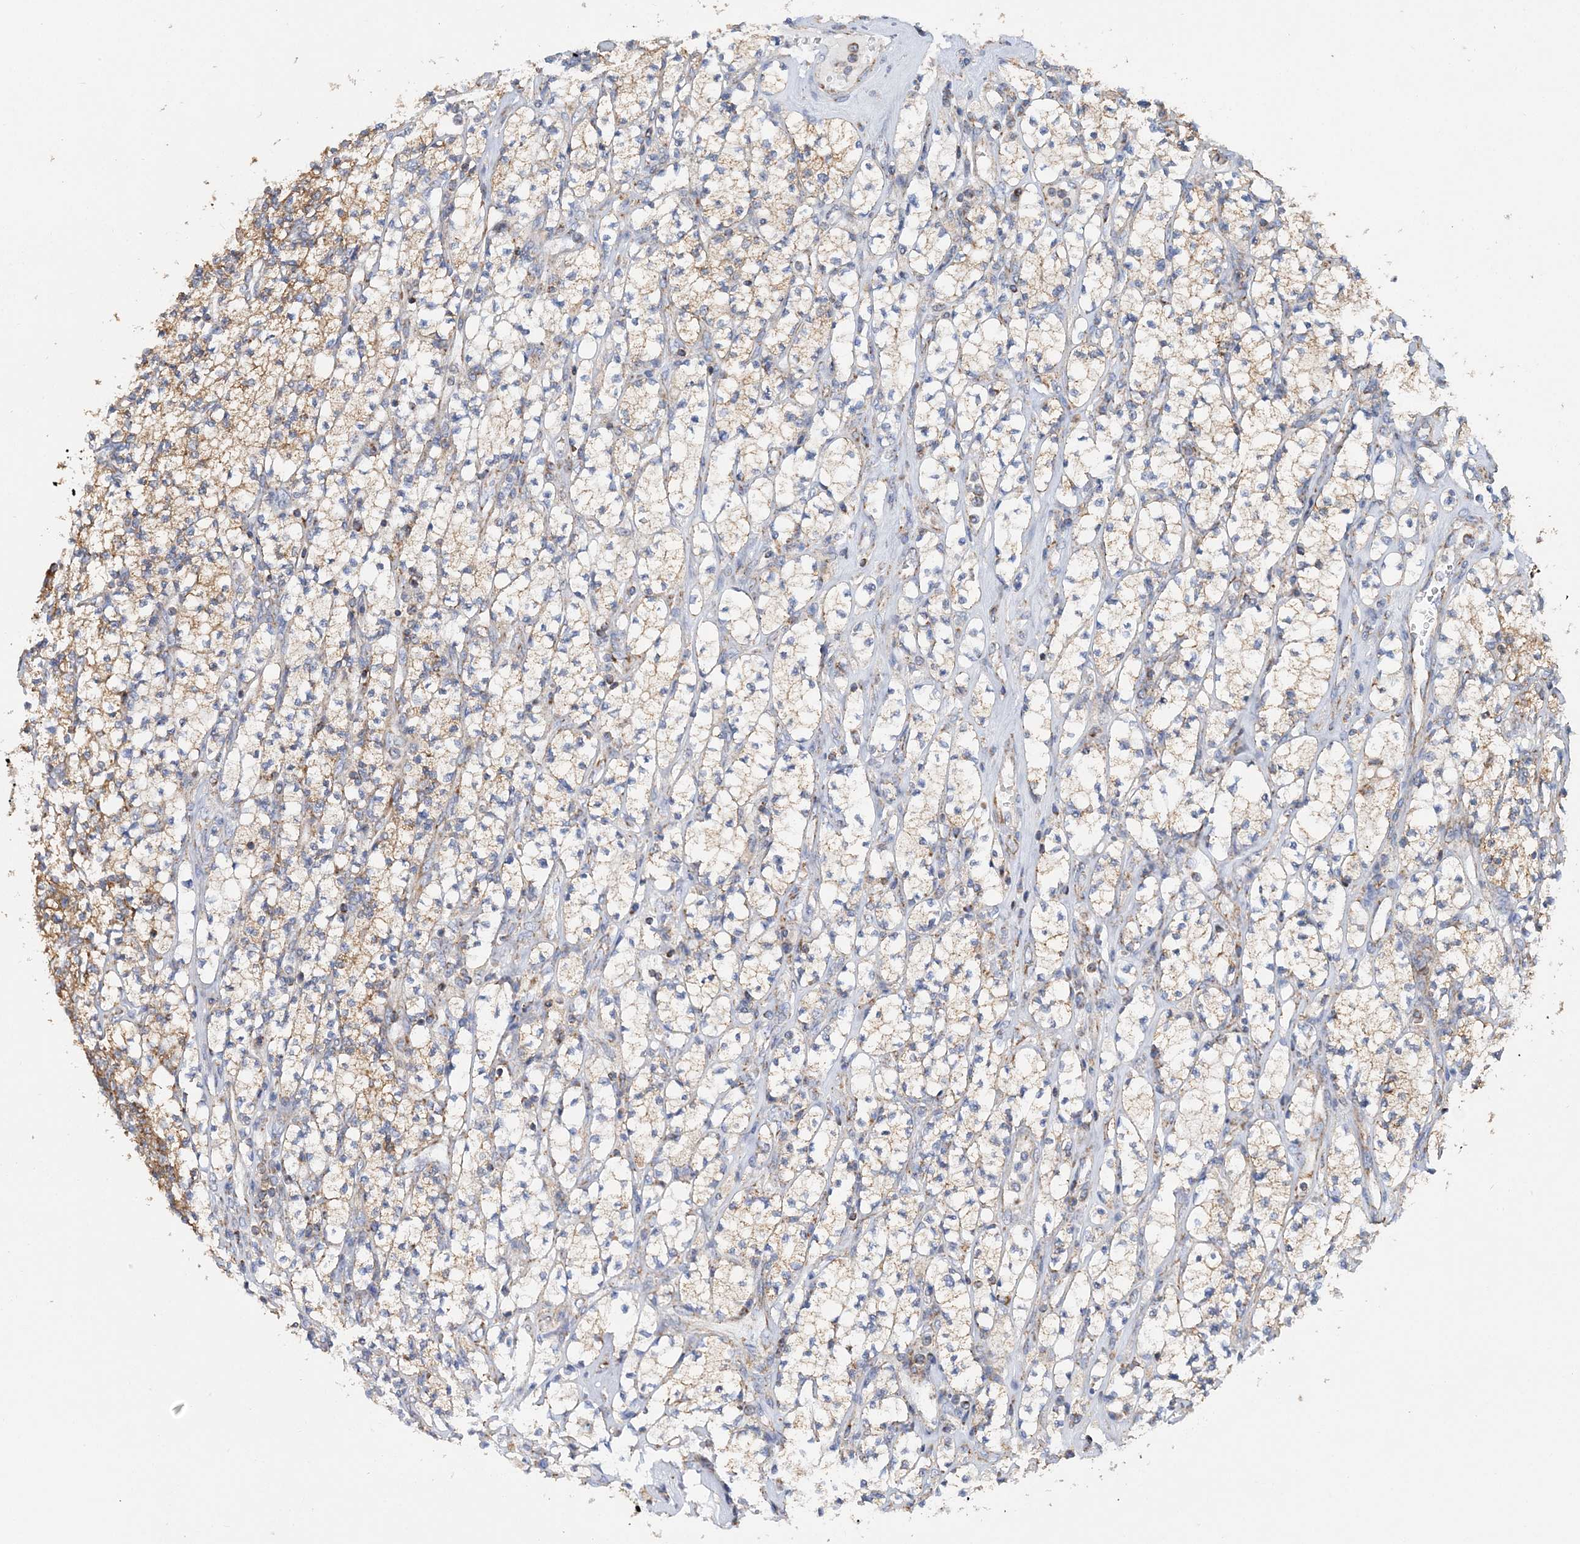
{"staining": {"intensity": "moderate", "quantity": ">75%", "location": "cytoplasmic/membranous"}, "tissue": "renal cancer", "cell_type": "Tumor cells", "image_type": "cancer", "snomed": [{"axis": "morphology", "description": "Adenocarcinoma, NOS"}, {"axis": "topography", "description": "Kidney"}], "caption": "About >75% of tumor cells in human renal cancer demonstrate moderate cytoplasmic/membranous protein expression as visualized by brown immunohistochemical staining.", "gene": "TTC32", "patient": {"sex": "male", "age": 77}}